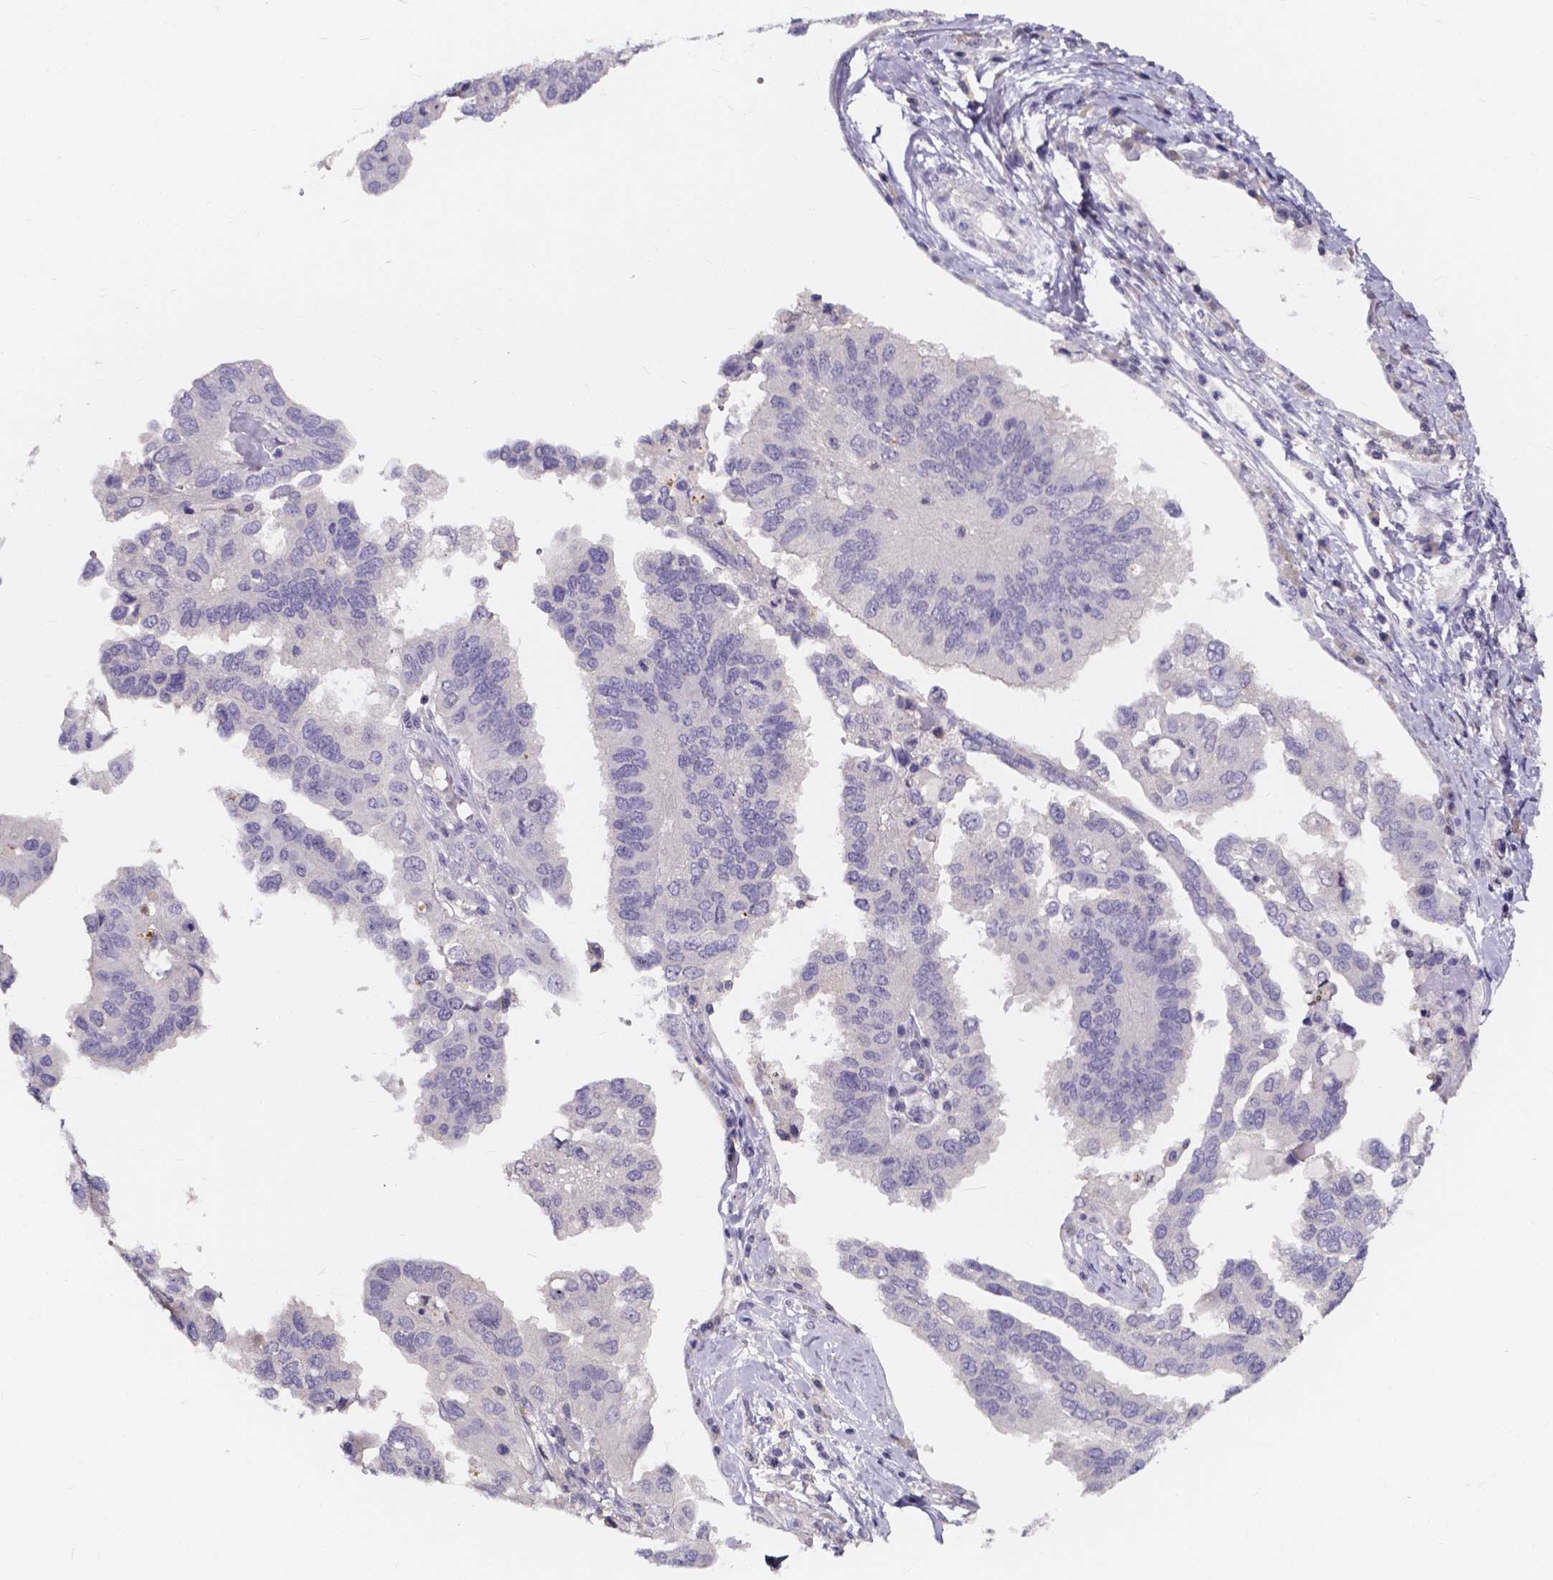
{"staining": {"intensity": "negative", "quantity": "none", "location": "none"}, "tissue": "ovarian cancer", "cell_type": "Tumor cells", "image_type": "cancer", "snomed": [{"axis": "morphology", "description": "Cystadenocarcinoma, serous, NOS"}, {"axis": "topography", "description": "Ovary"}], "caption": "IHC histopathology image of human ovarian serous cystadenocarcinoma stained for a protein (brown), which demonstrates no staining in tumor cells.", "gene": "SPOCD1", "patient": {"sex": "female", "age": 79}}